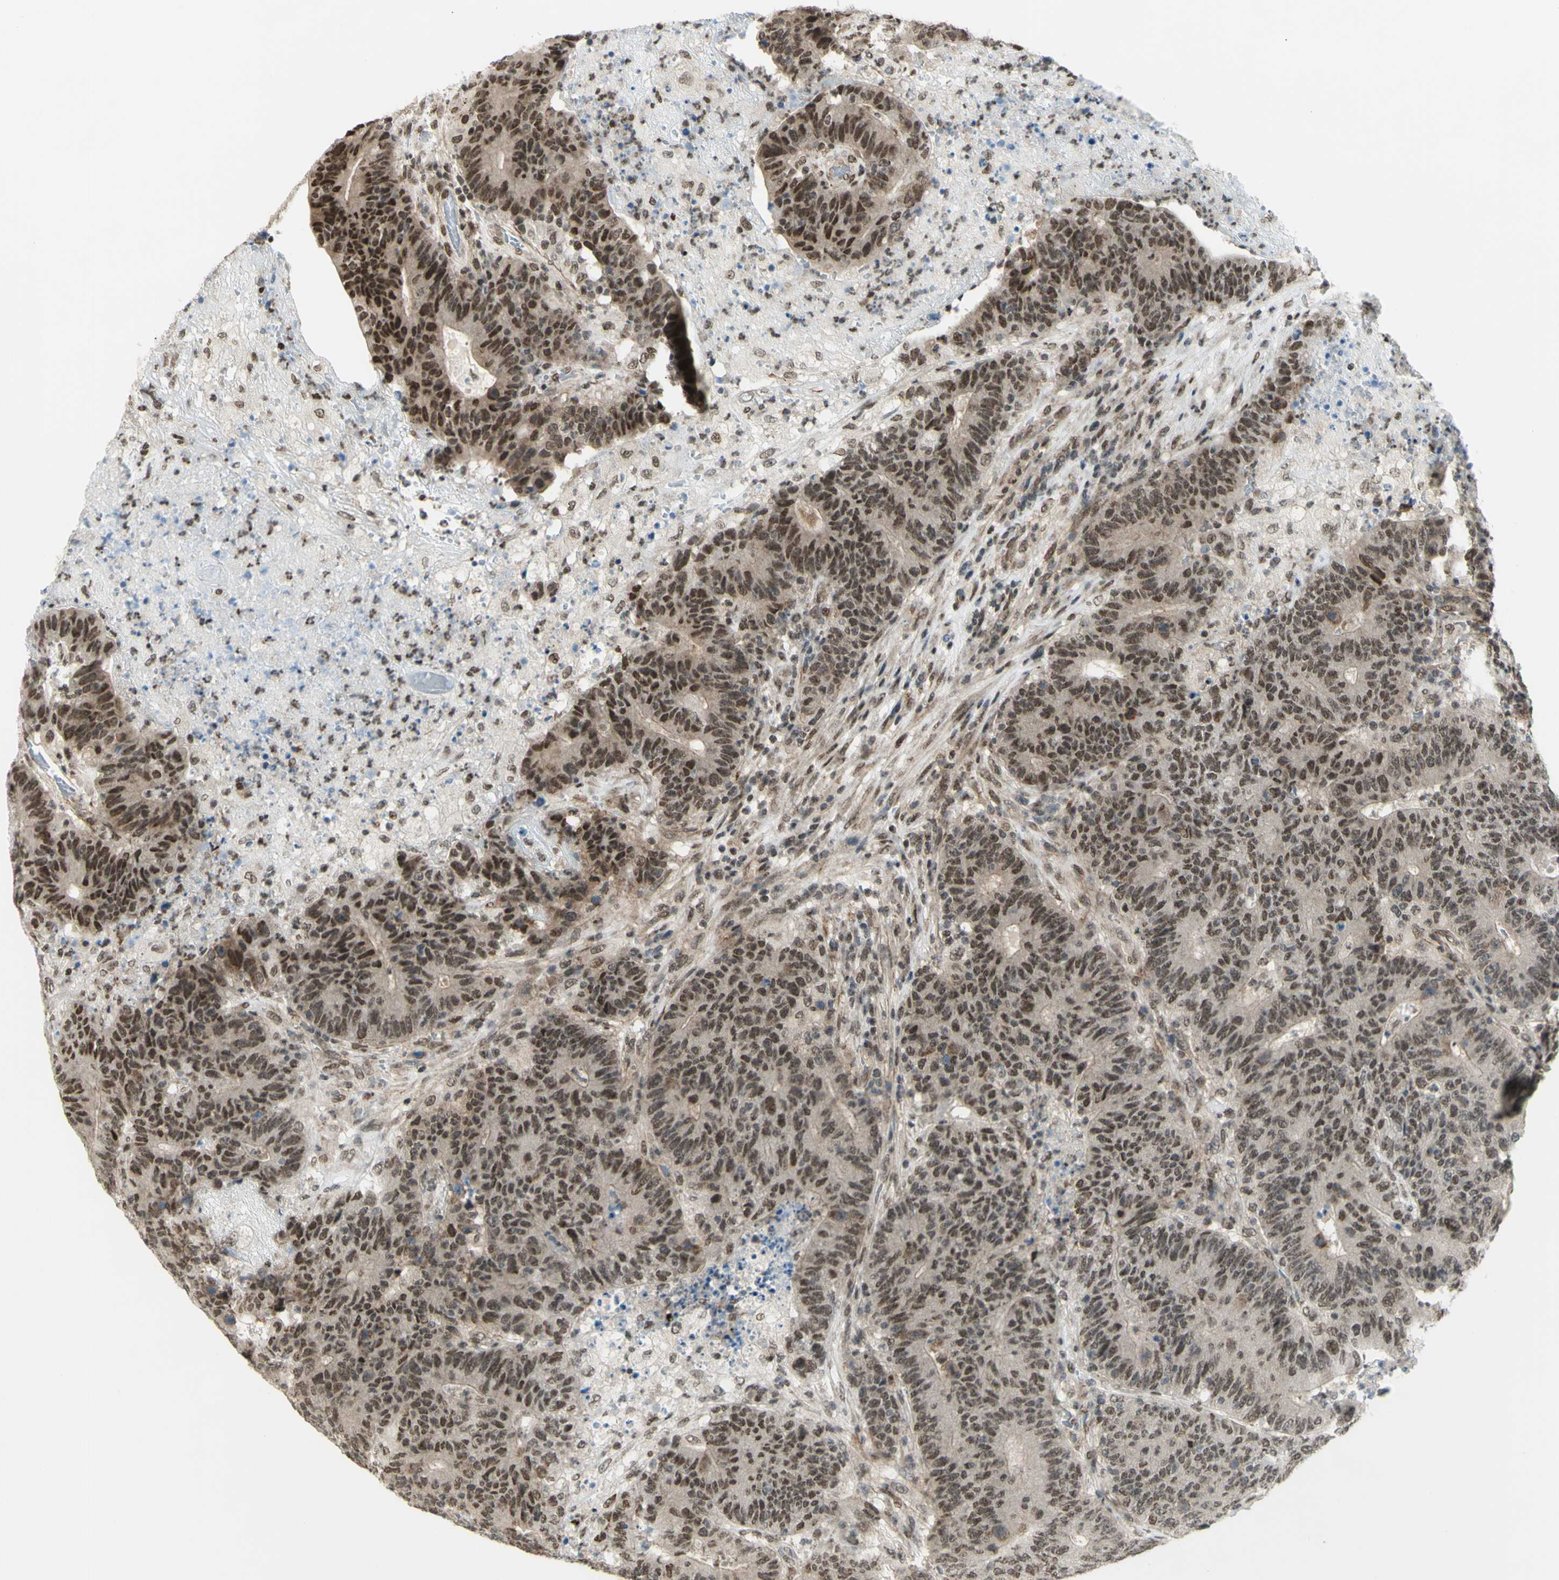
{"staining": {"intensity": "moderate", "quantity": ">75%", "location": "nuclear"}, "tissue": "colorectal cancer", "cell_type": "Tumor cells", "image_type": "cancer", "snomed": [{"axis": "morphology", "description": "Normal tissue, NOS"}, {"axis": "morphology", "description": "Adenocarcinoma, NOS"}, {"axis": "topography", "description": "Colon"}], "caption": "Immunohistochemical staining of colorectal cancer shows moderate nuclear protein positivity in about >75% of tumor cells.", "gene": "ZMYM6", "patient": {"sex": "female", "age": 75}}